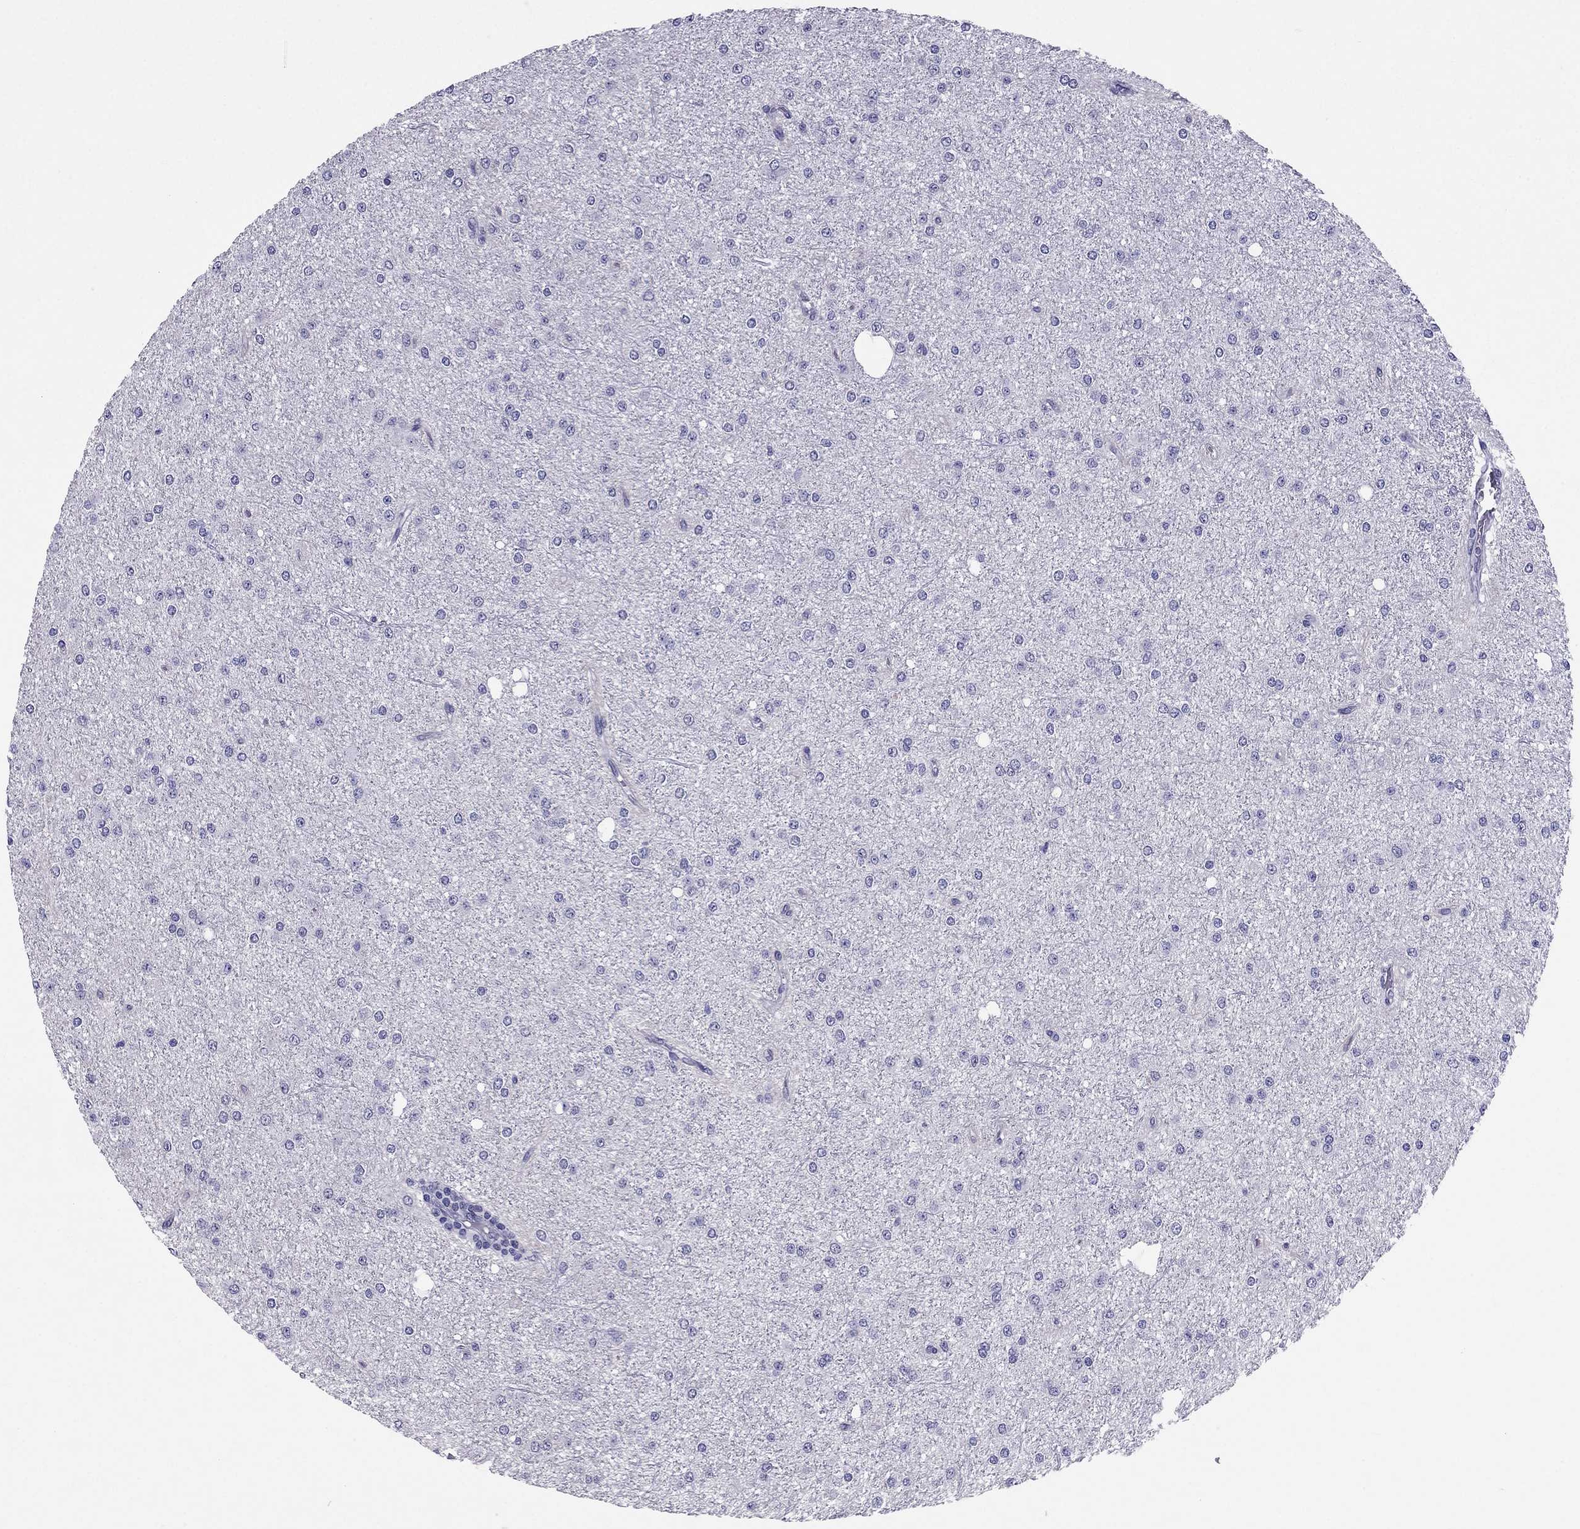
{"staining": {"intensity": "negative", "quantity": "none", "location": "none"}, "tissue": "glioma", "cell_type": "Tumor cells", "image_type": "cancer", "snomed": [{"axis": "morphology", "description": "Glioma, malignant, Low grade"}, {"axis": "topography", "description": "Brain"}], "caption": "The photomicrograph reveals no staining of tumor cells in malignant glioma (low-grade).", "gene": "CROCC2", "patient": {"sex": "male", "age": 27}}